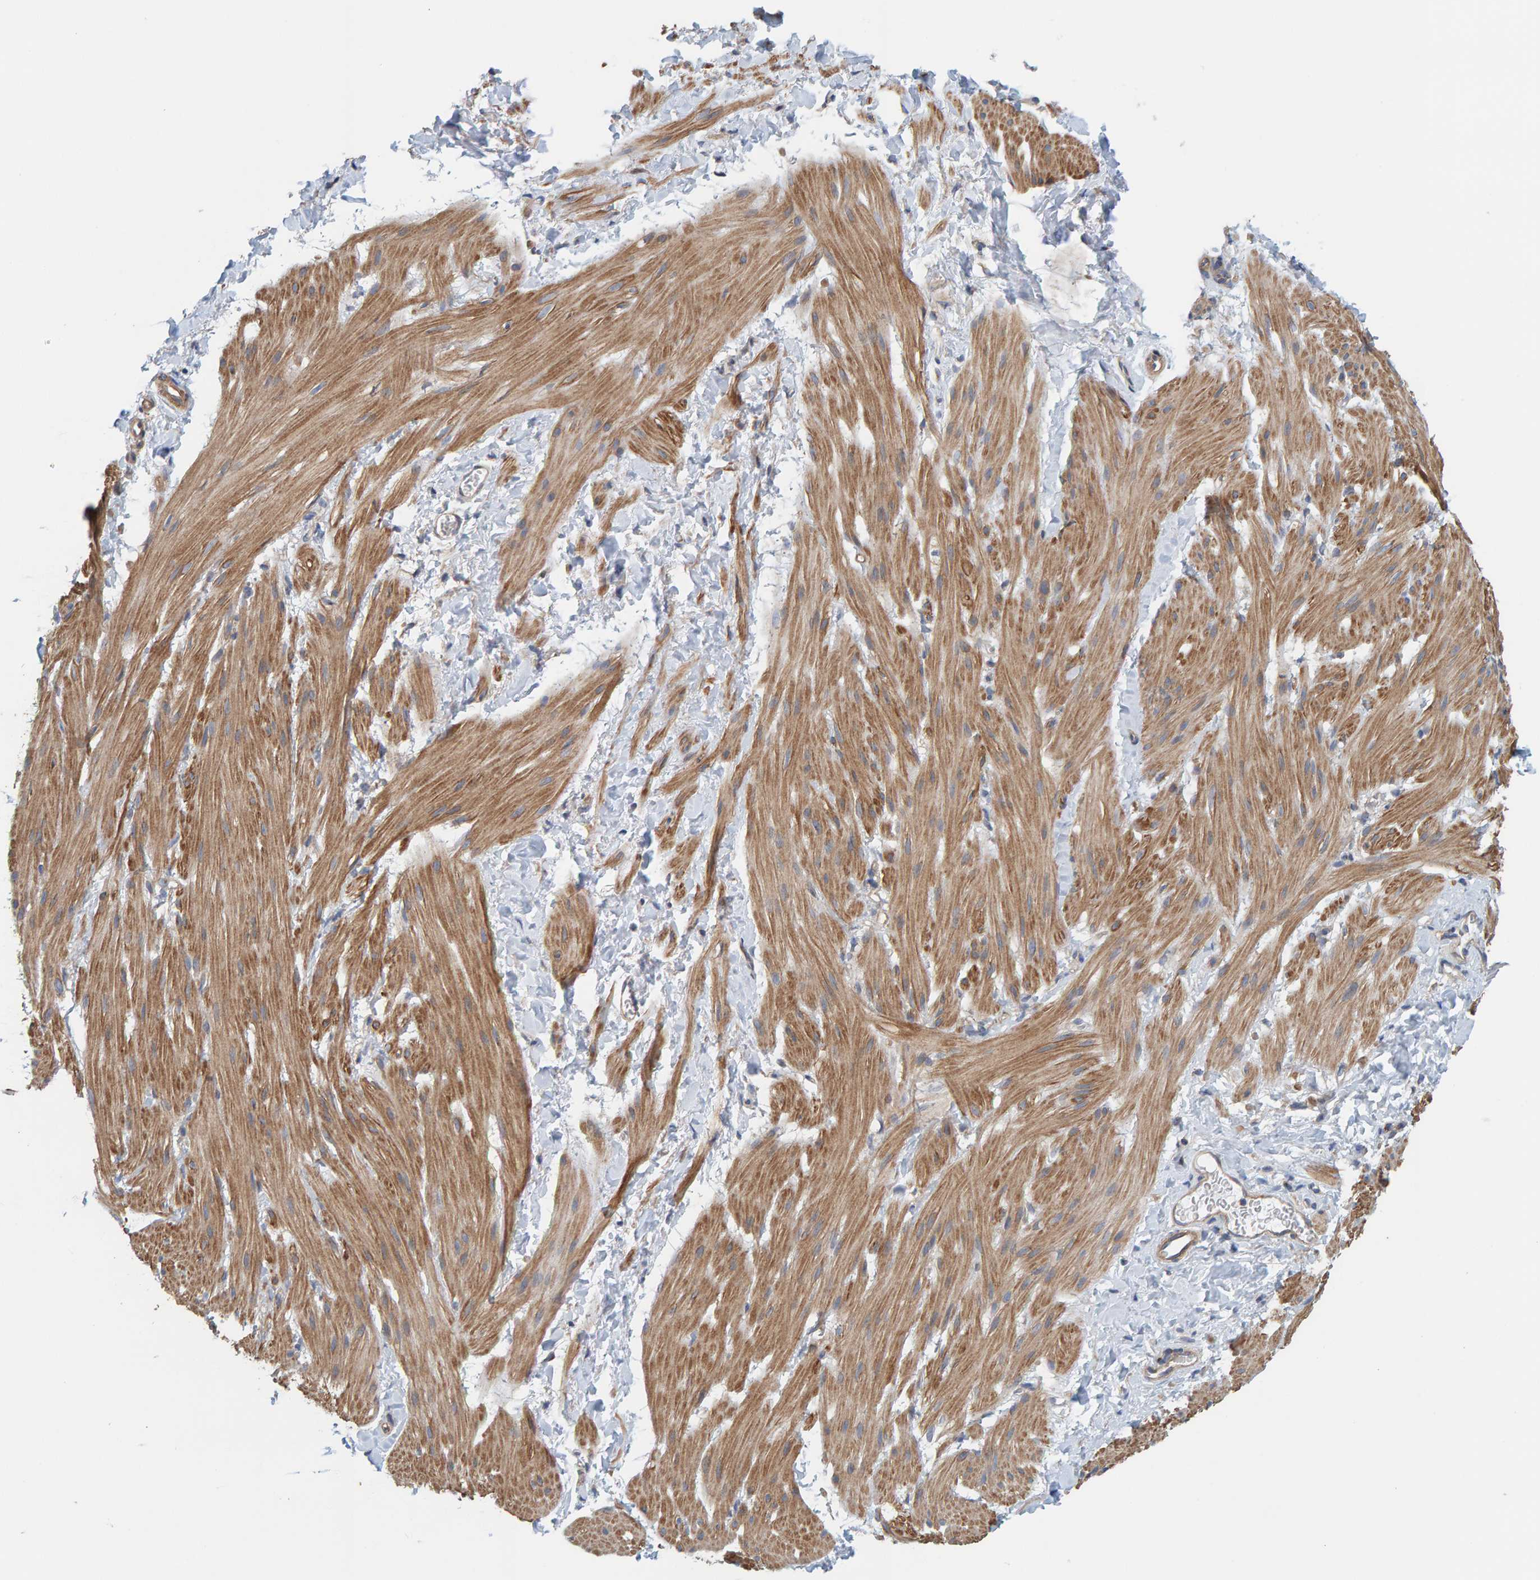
{"staining": {"intensity": "moderate", "quantity": ">75%", "location": "cytoplasmic/membranous"}, "tissue": "smooth muscle", "cell_type": "Smooth muscle cells", "image_type": "normal", "snomed": [{"axis": "morphology", "description": "Normal tissue, NOS"}, {"axis": "topography", "description": "Smooth muscle"}], "caption": "The histopathology image exhibits a brown stain indicating the presence of a protein in the cytoplasmic/membranous of smooth muscle cells in smooth muscle. The staining was performed using DAB, with brown indicating positive protein expression. Nuclei are stained blue with hematoxylin.", "gene": "UBAP1", "patient": {"sex": "male", "age": 16}}